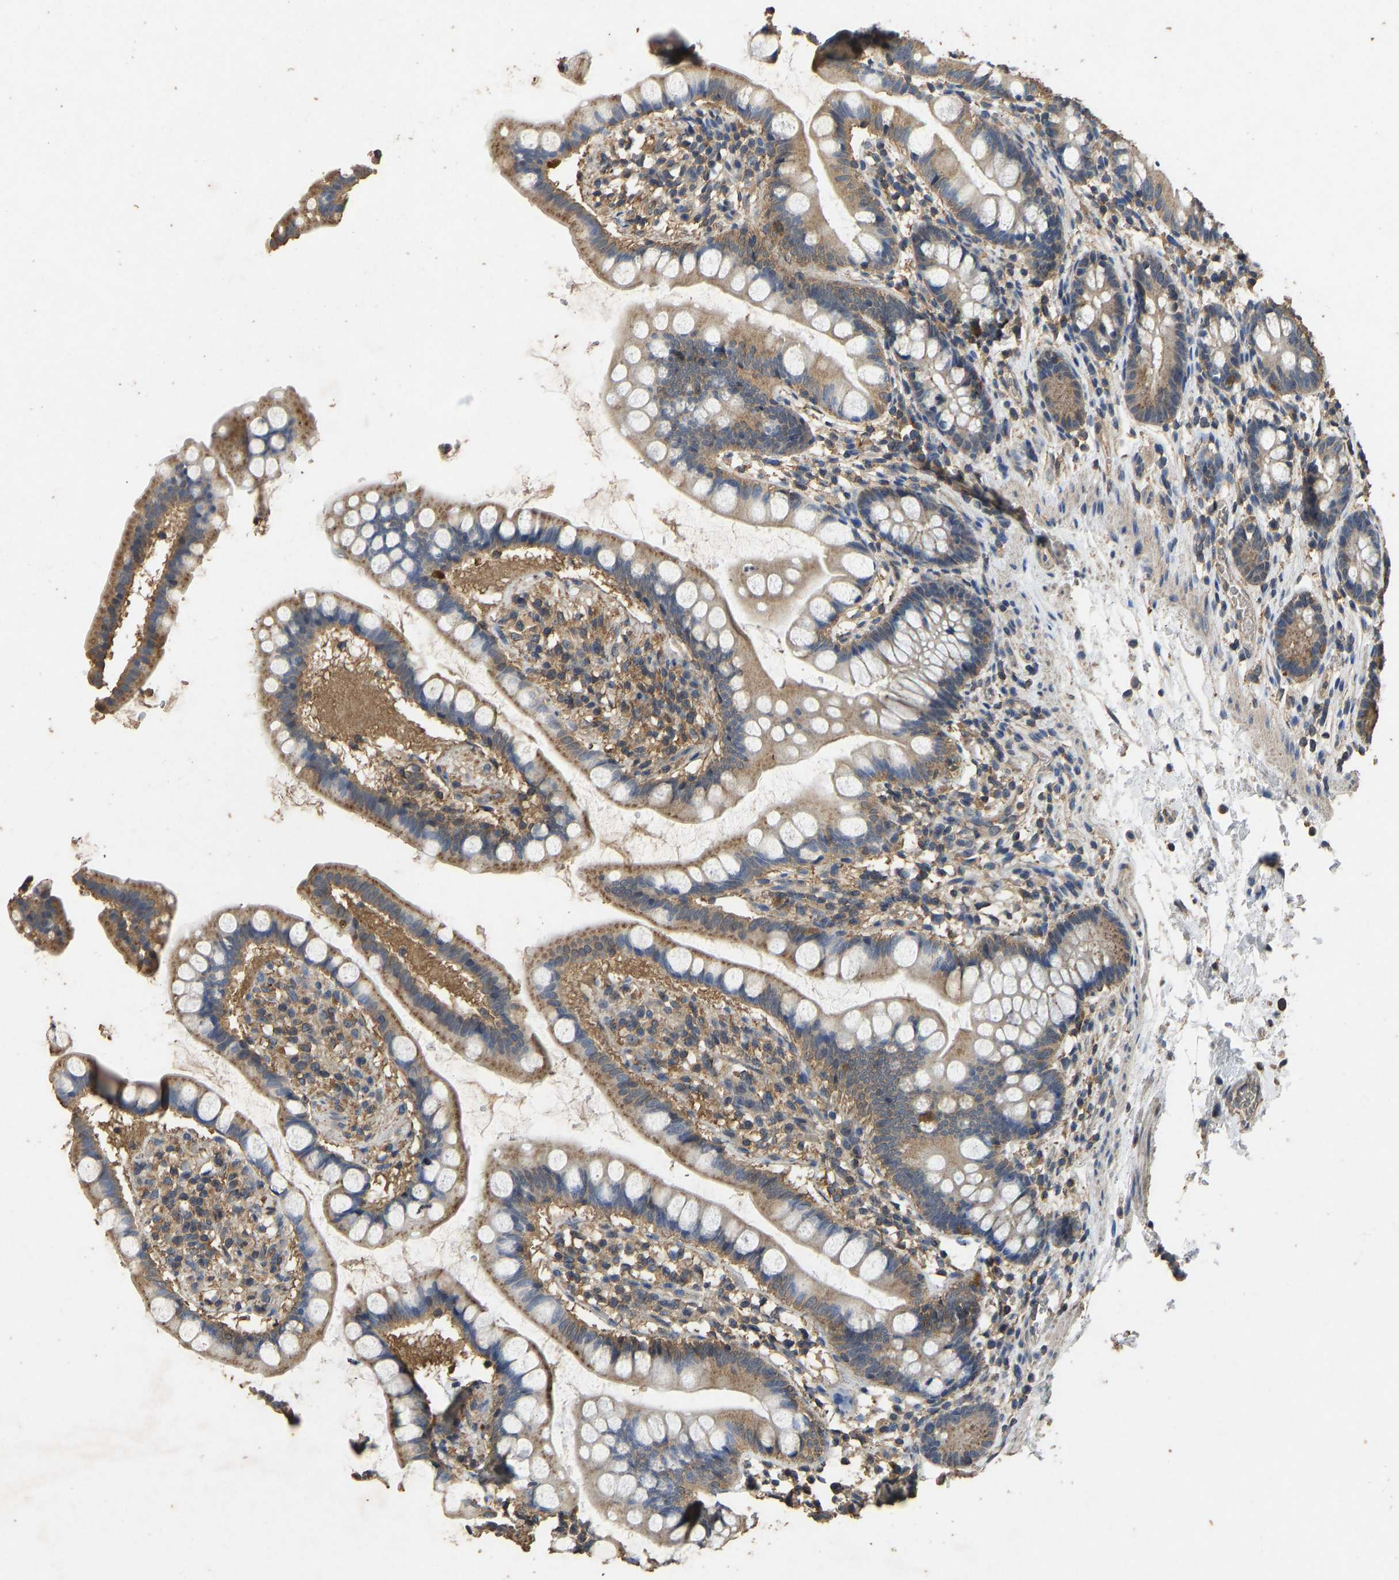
{"staining": {"intensity": "moderate", "quantity": ">75%", "location": "cytoplasmic/membranous"}, "tissue": "small intestine", "cell_type": "Glandular cells", "image_type": "normal", "snomed": [{"axis": "morphology", "description": "Normal tissue, NOS"}, {"axis": "topography", "description": "Small intestine"}], "caption": "Protein analysis of benign small intestine exhibits moderate cytoplasmic/membranous expression in about >75% of glandular cells. The staining was performed using DAB to visualize the protein expression in brown, while the nuclei were stained in blue with hematoxylin (Magnification: 20x).", "gene": "CIDEC", "patient": {"sex": "female", "age": 84}}